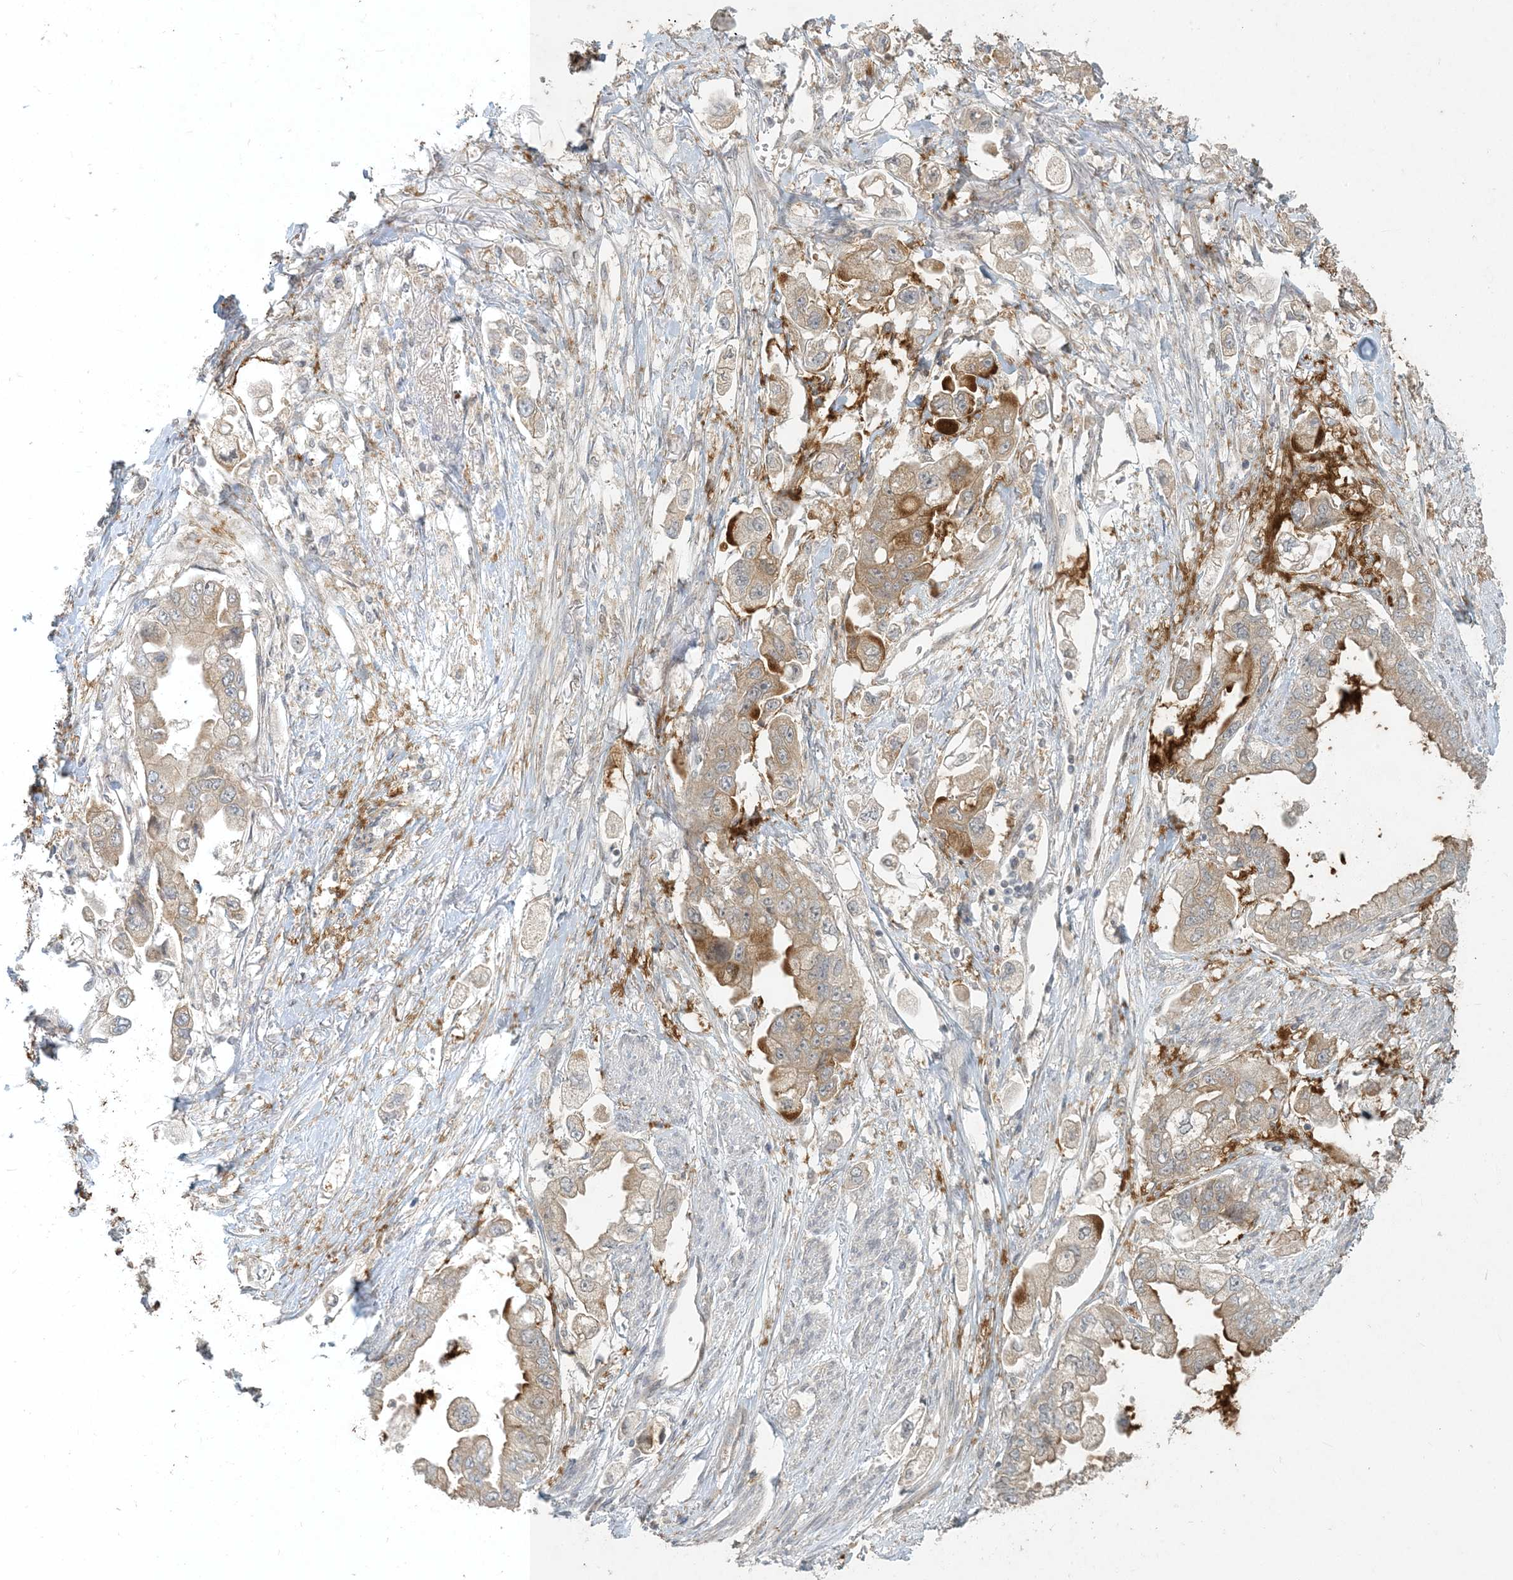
{"staining": {"intensity": "moderate", "quantity": "25%-75%", "location": "cytoplasmic/membranous"}, "tissue": "stomach cancer", "cell_type": "Tumor cells", "image_type": "cancer", "snomed": [{"axis": "morphology", "description": "Adenocarcinoma, NOS"}, {"axis": "topography", "description": "Stomach"}], "caption": "Adenocarcinoma (stomach) stained for a protein (brown) demonstrates moderate cytoplasmic/membranous positive expression in about 25%-75% of tumor cells.", "gene": "CTDNEP1", "patient": {"sex": "male", "age": 62}}